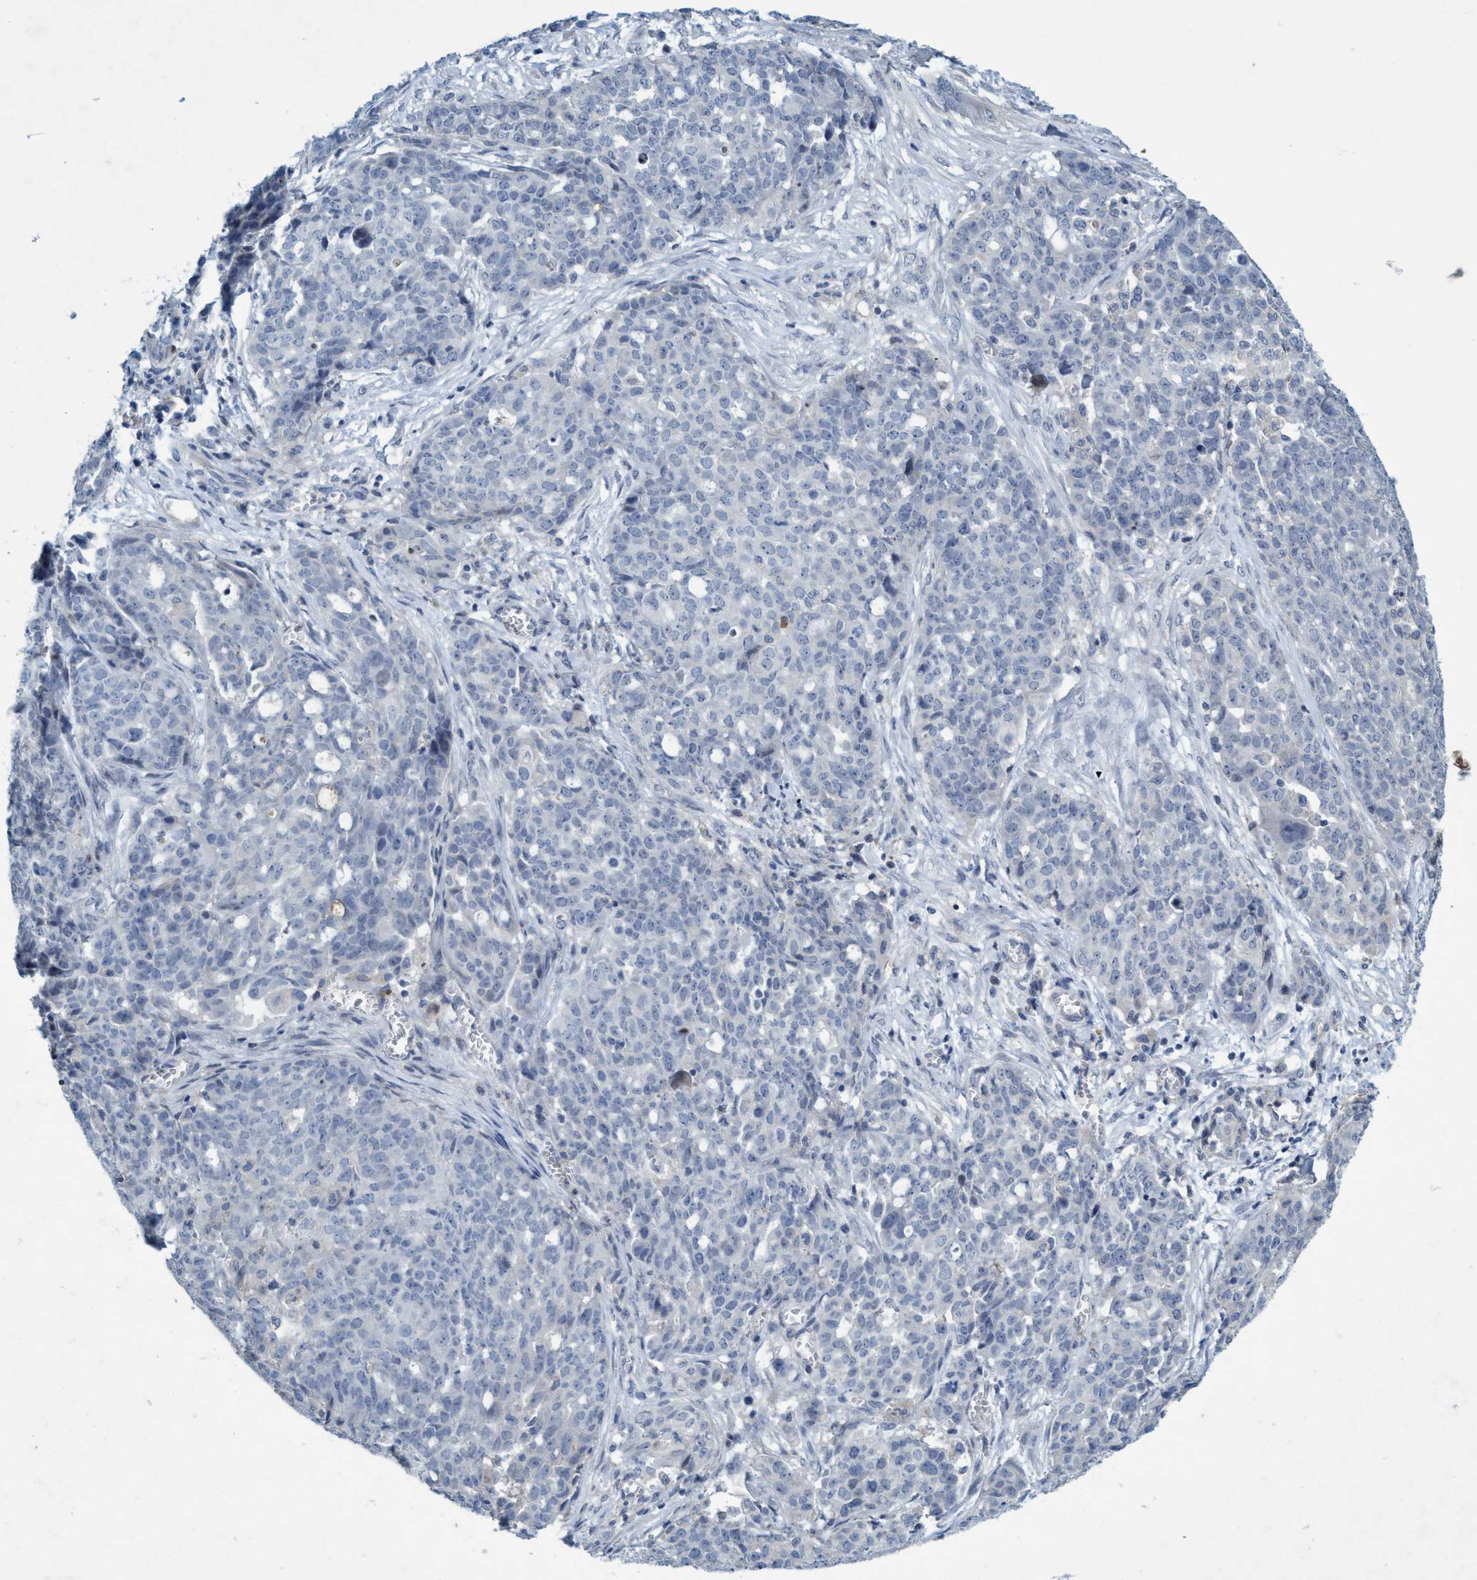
{"staining": {"intensity": "negative", "quantity": "none", "location": "none"}, "tissue": "ovarian cancer", "cell_type": "Tumor cells", "image_type": "cancer", "snomed": [{"axis": "morphology", "description": "Cystadenocarcinoma, serous, NOS"}, {"axis": "topography", "description": "Soft tissue"}, {"axis": "topography", "description": "Ovary"}], "caption": "Ovarian serous cystadenocarcinoma was stained to show a protein in brown. There is no significant expression in tumor cells.", "gene": "RNF208", "patient": {"sex": "female", "age": 57}}